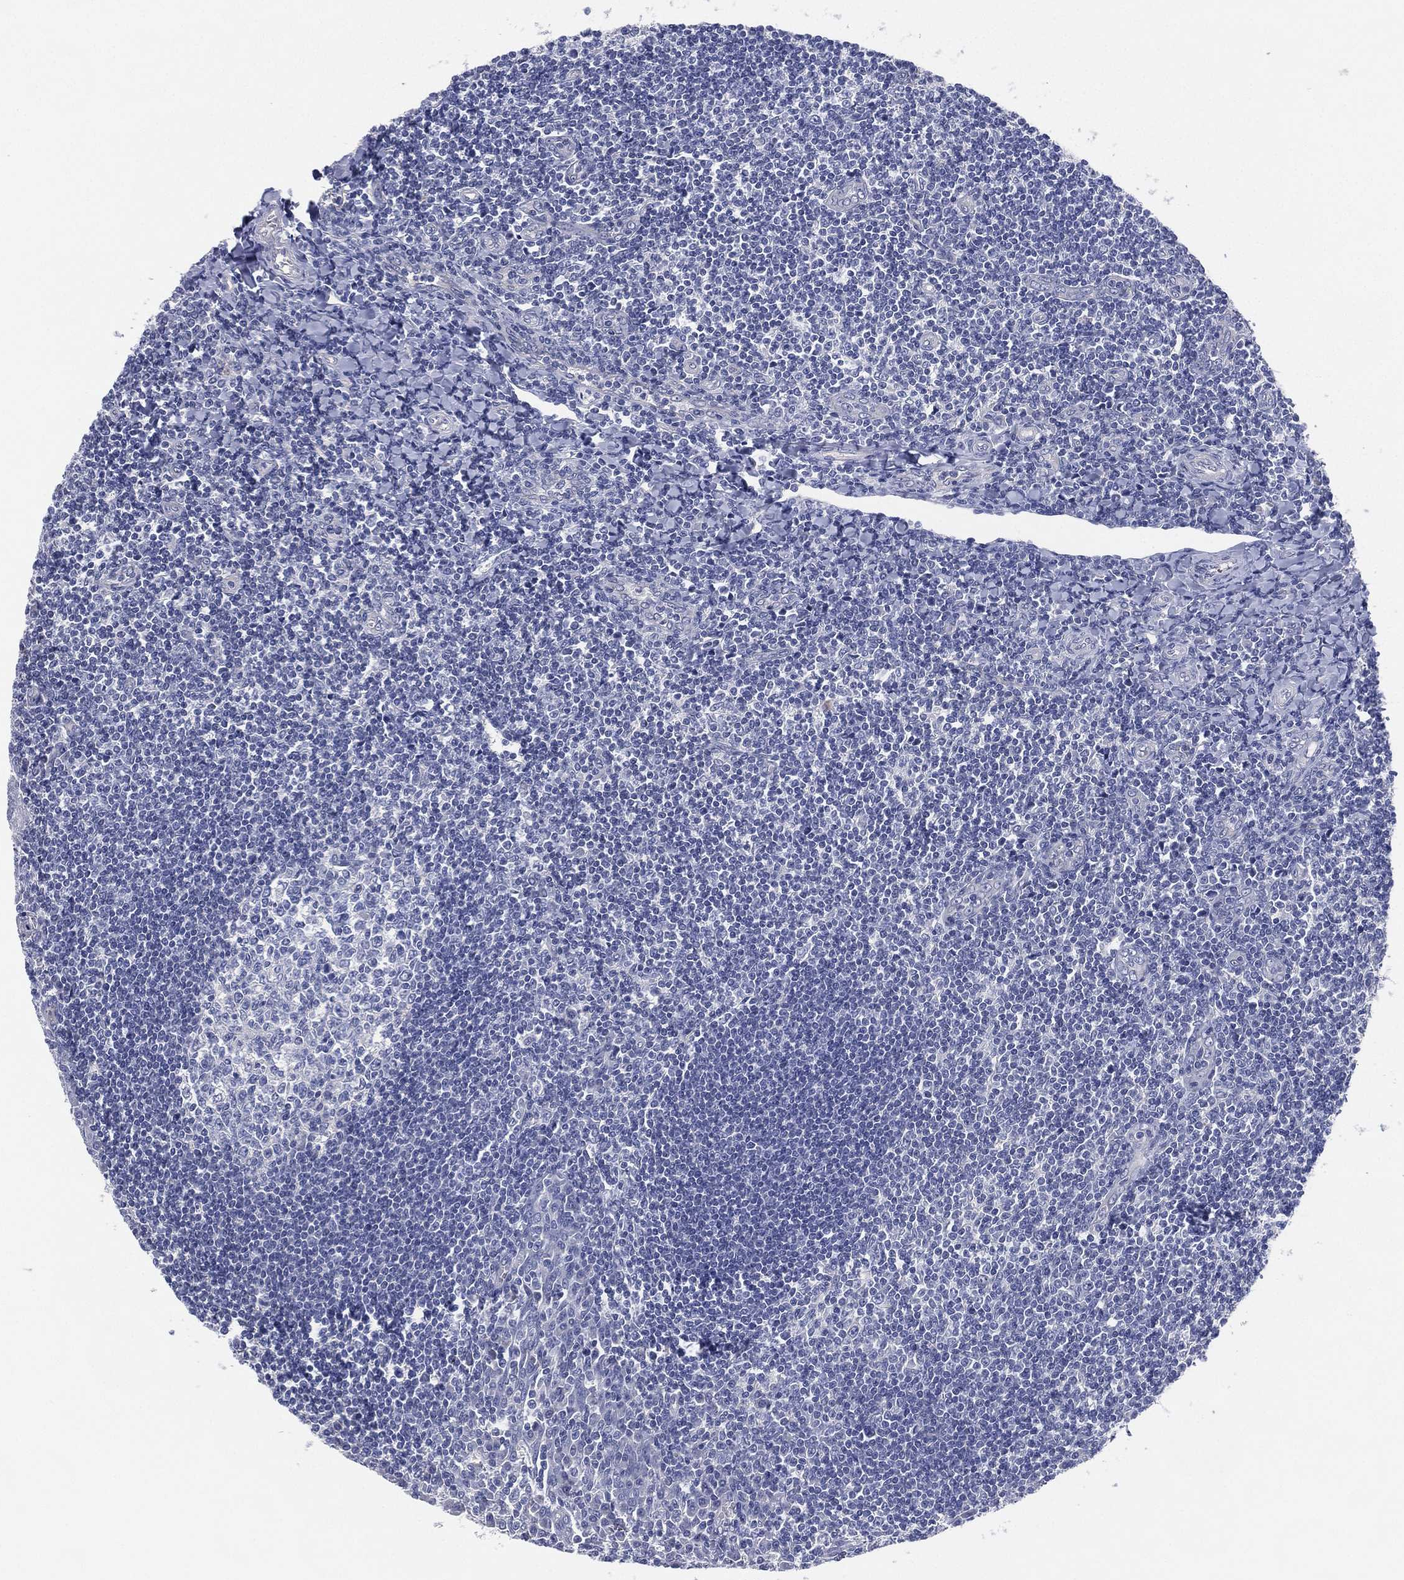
{"staining": {"intensity": "negative", "quantity": "none", "location": "none"}, "tissue": "tonsil", "cell_type": "Germinal center cells", "image_type": "normal", "snomed": [{"axis": "morphology", "description": "Normal tissue, NOS"}, {"axis": "topography", "description": "Tonsil"}], "caption": "This histopathology image is of unremarkable tonsil stained with immunohistochemistry (IHC) to label a protein in brown with the nuclei are counter-stained blue. There is no staining in germinal center cells.", "gene": "CCDC70", "patient": {"sex": "female", "age": 12}}